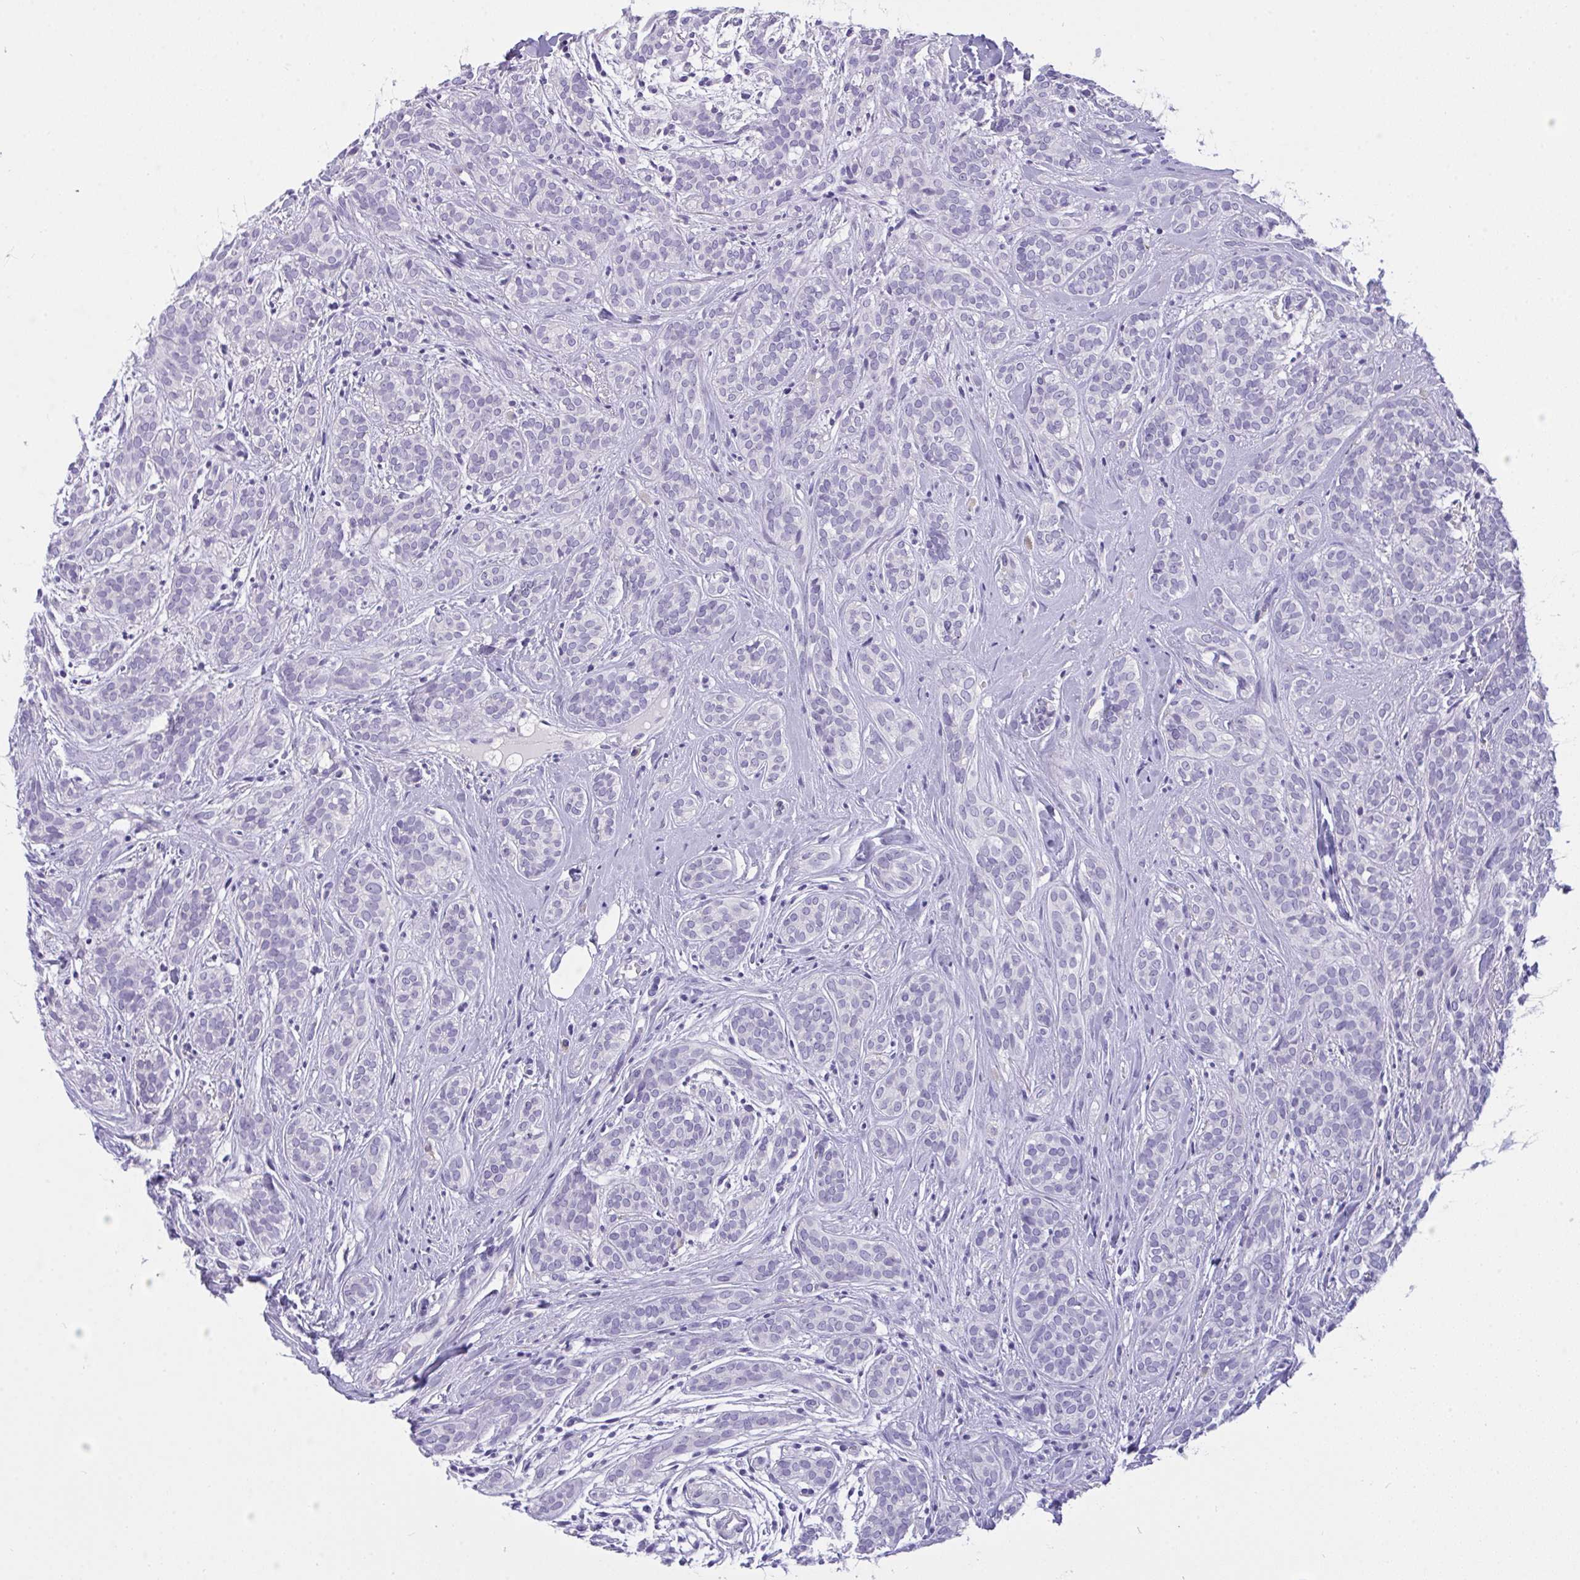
{"staining": {"intensity": "negative", "quantity": "none", "location": "none"}, "tissue": "head and neck cancer", "cell_type": "Tumor cells", "image_type": "cancer", "snomed": [{"axis": "morphology", "description": "Adenocarcinoma, NOS"}, {"axis": "topography", "description": "Head-Neck"}], "caption": "High magnification brightfield microscopy of head and neck adenocarcinoma stained with DAB (3,3'-diaminobenzidine) (brown) and counterstained with hematoxylin (blue): tumor cells show no significant positivity.", "gene": "SEMA6B", "patient": {"sex": "female", "age": 57}}